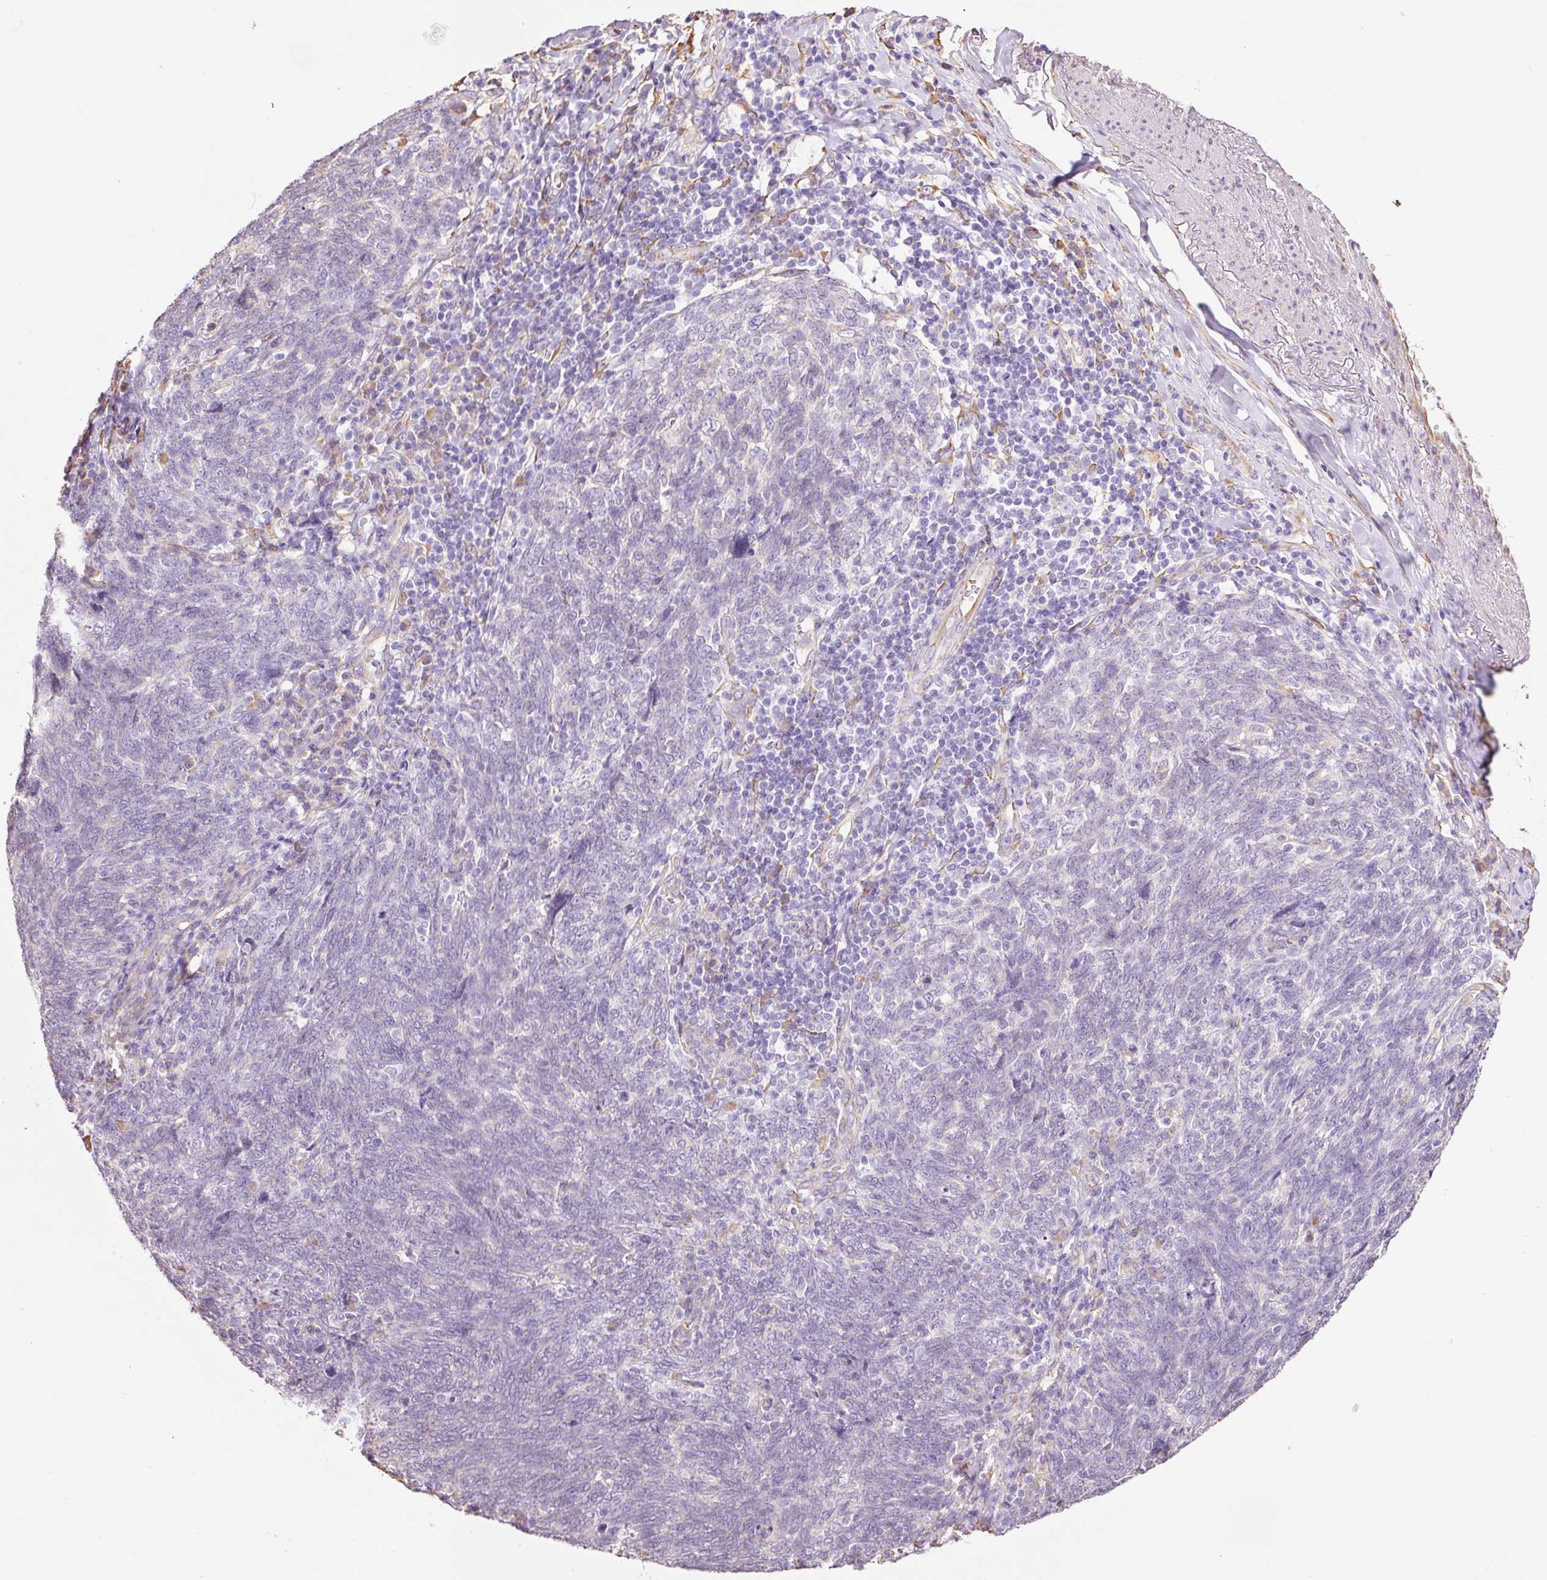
{"staining": {"intensity": "negative", "quantity": "none", "location": "none"}, "tissue": "lung cancer", "cell_type": "Tumor cells", "image_type": "cancer", "snomed": [{"axis": "morphology", "description": "Squamous cell carcinoma, NOS"}, {"axis": "topography", "description": "Lung"}], "caption": "Immunohistochemistry (IHC) of squamous cell carcinoma (lung) reveals no positivity in tumor cells.", "gene": "GCG", "patient": {"sex": "female", "age": 72}}